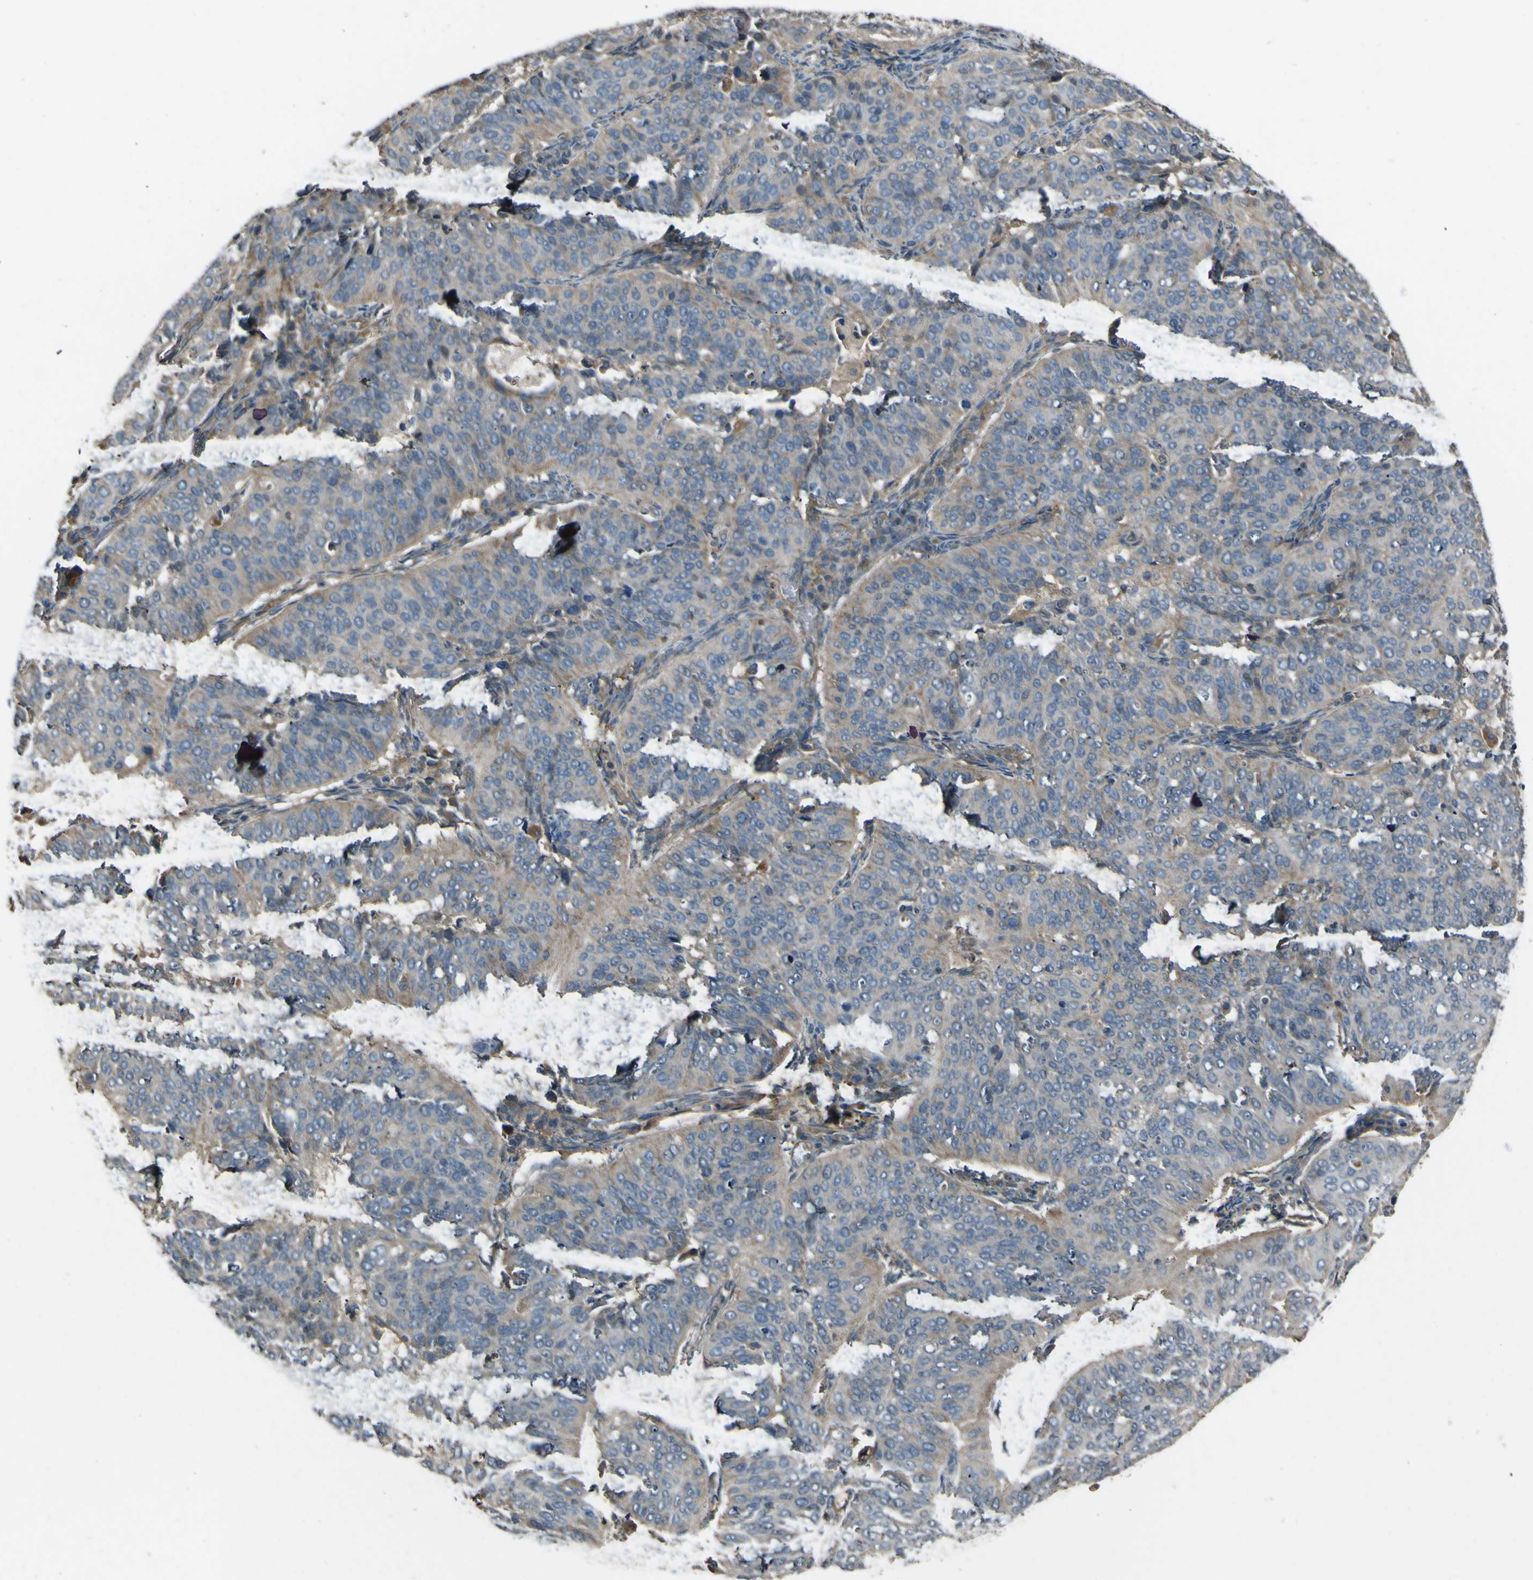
{"staining": {"intensity": "weak", "quantity": ">75%", "location": "cytoplasmic/membranous"}, "tissue": "cervical cancer", "cell_type": "Tumor cells", "image_type": "cancer", "snomed": [{"axis": "morphology", "description": "Normal tissue, NOS"}, {"axis": "morphology", "description": "Squamous cell carcinoma, NOS"}, {"axis": "topography", "description": "Cervix"}], "caption": "Protein expression analysis of human cervical cancer reveals weak cytoplasmic/membranous staining in about >75% of tumor cells. (Stains: DAB in brown, nuclei in blue, Microscopy: brightfield microscopy at high magnification).", "gene": "NAALADL2", "patient": {"sex": "female", "age": 39}}